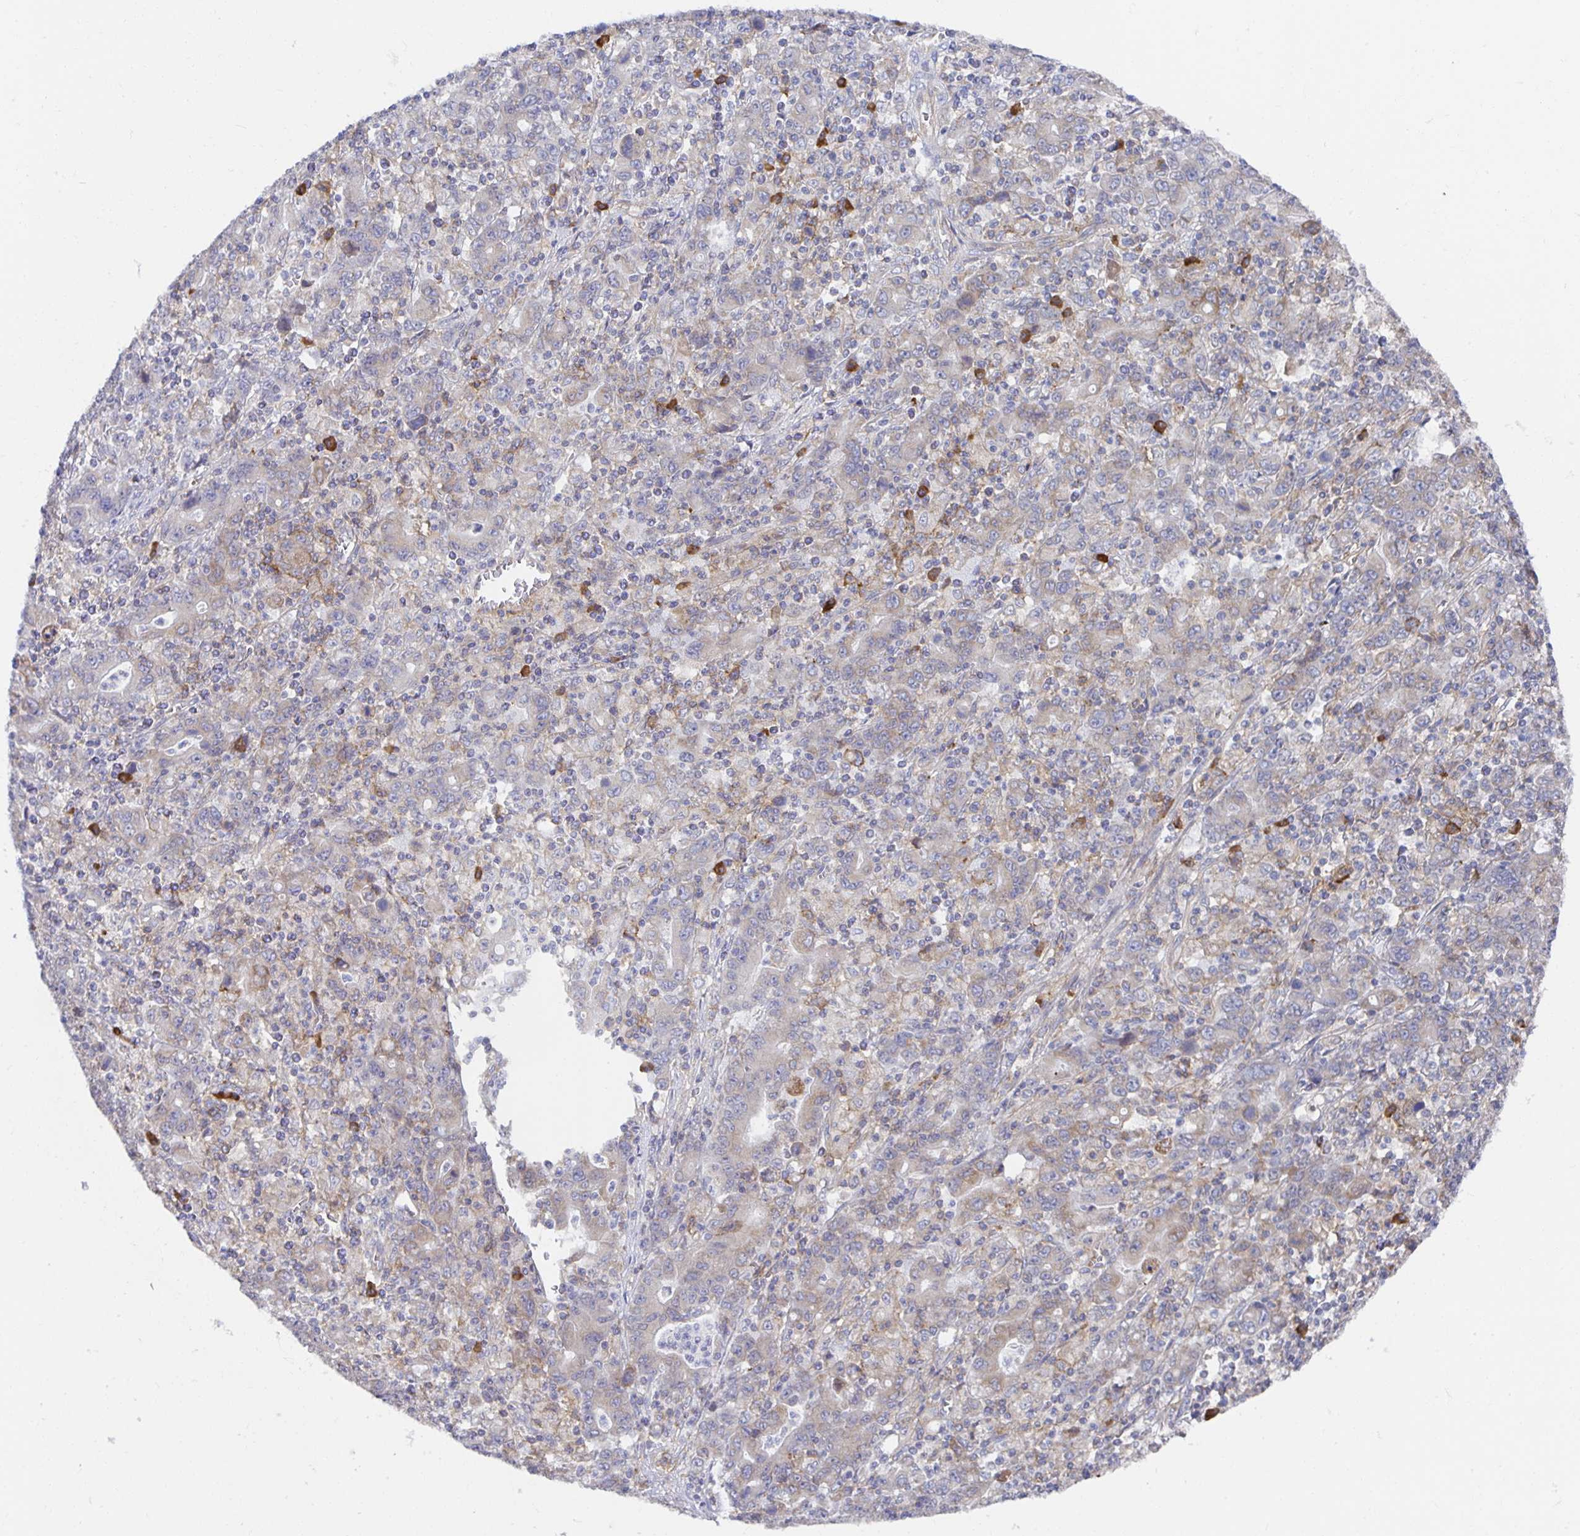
{"staining": {"intensity": "negative", "quantity": "none", "location": "none"}, "tissue": "stomach cancer", "cell_type": "Tumor cells", "image_type": "cancer", "snomed": [{"axis": "morphology", "description": "Adenocarcinoma, NOS"}, {"axis": "topography", "description": "Stomach, upper"}], "caption": "Stomach cancer was stained to show a protein in brown. There is no significant staining in tumor cells.", "gene": "BAD", "patient": {"sex": "male", "age": 69}}